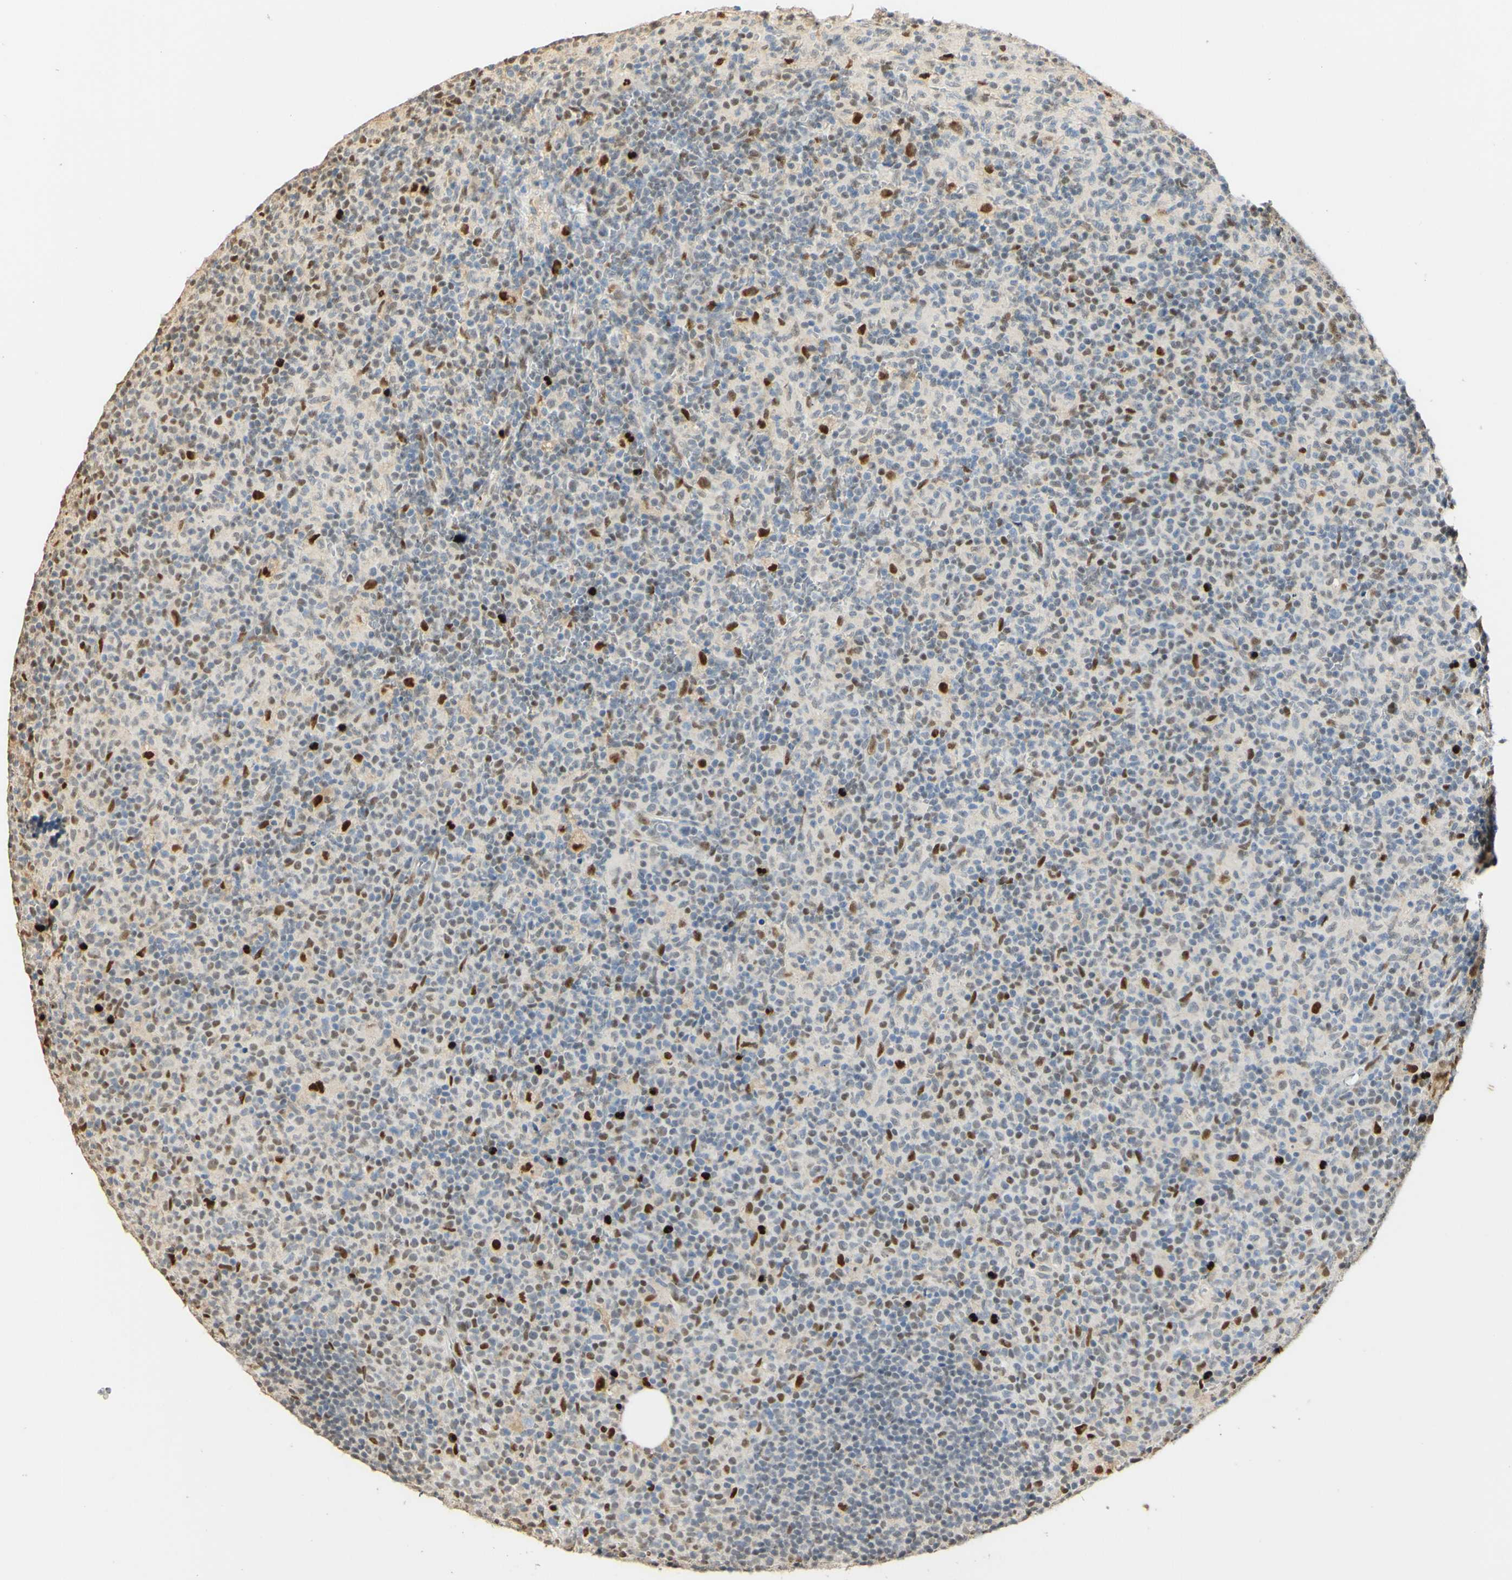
{"staining": {"intensity": "strong", "quantity": "<25%", "location": "nuclear"}, "tissue": "lymph node", "cell_type": "Germinal center cells", "image_type": "normal", "snomed": [{"axis": "morphology", "description": "Normal tissue, NOS"}, {"axis": "morphology", "description": "Inflammation, NOS"}, {"axis": "topography", "description": "Lymph node"}], "caption": "Benign lymph node exhibits strong nuclear positivity in approximately <25% of germinal center cells, visualized by immunohistochemistry.", "gene": "MAP3K4", "patient": {"sex": "male", "age": 55}}